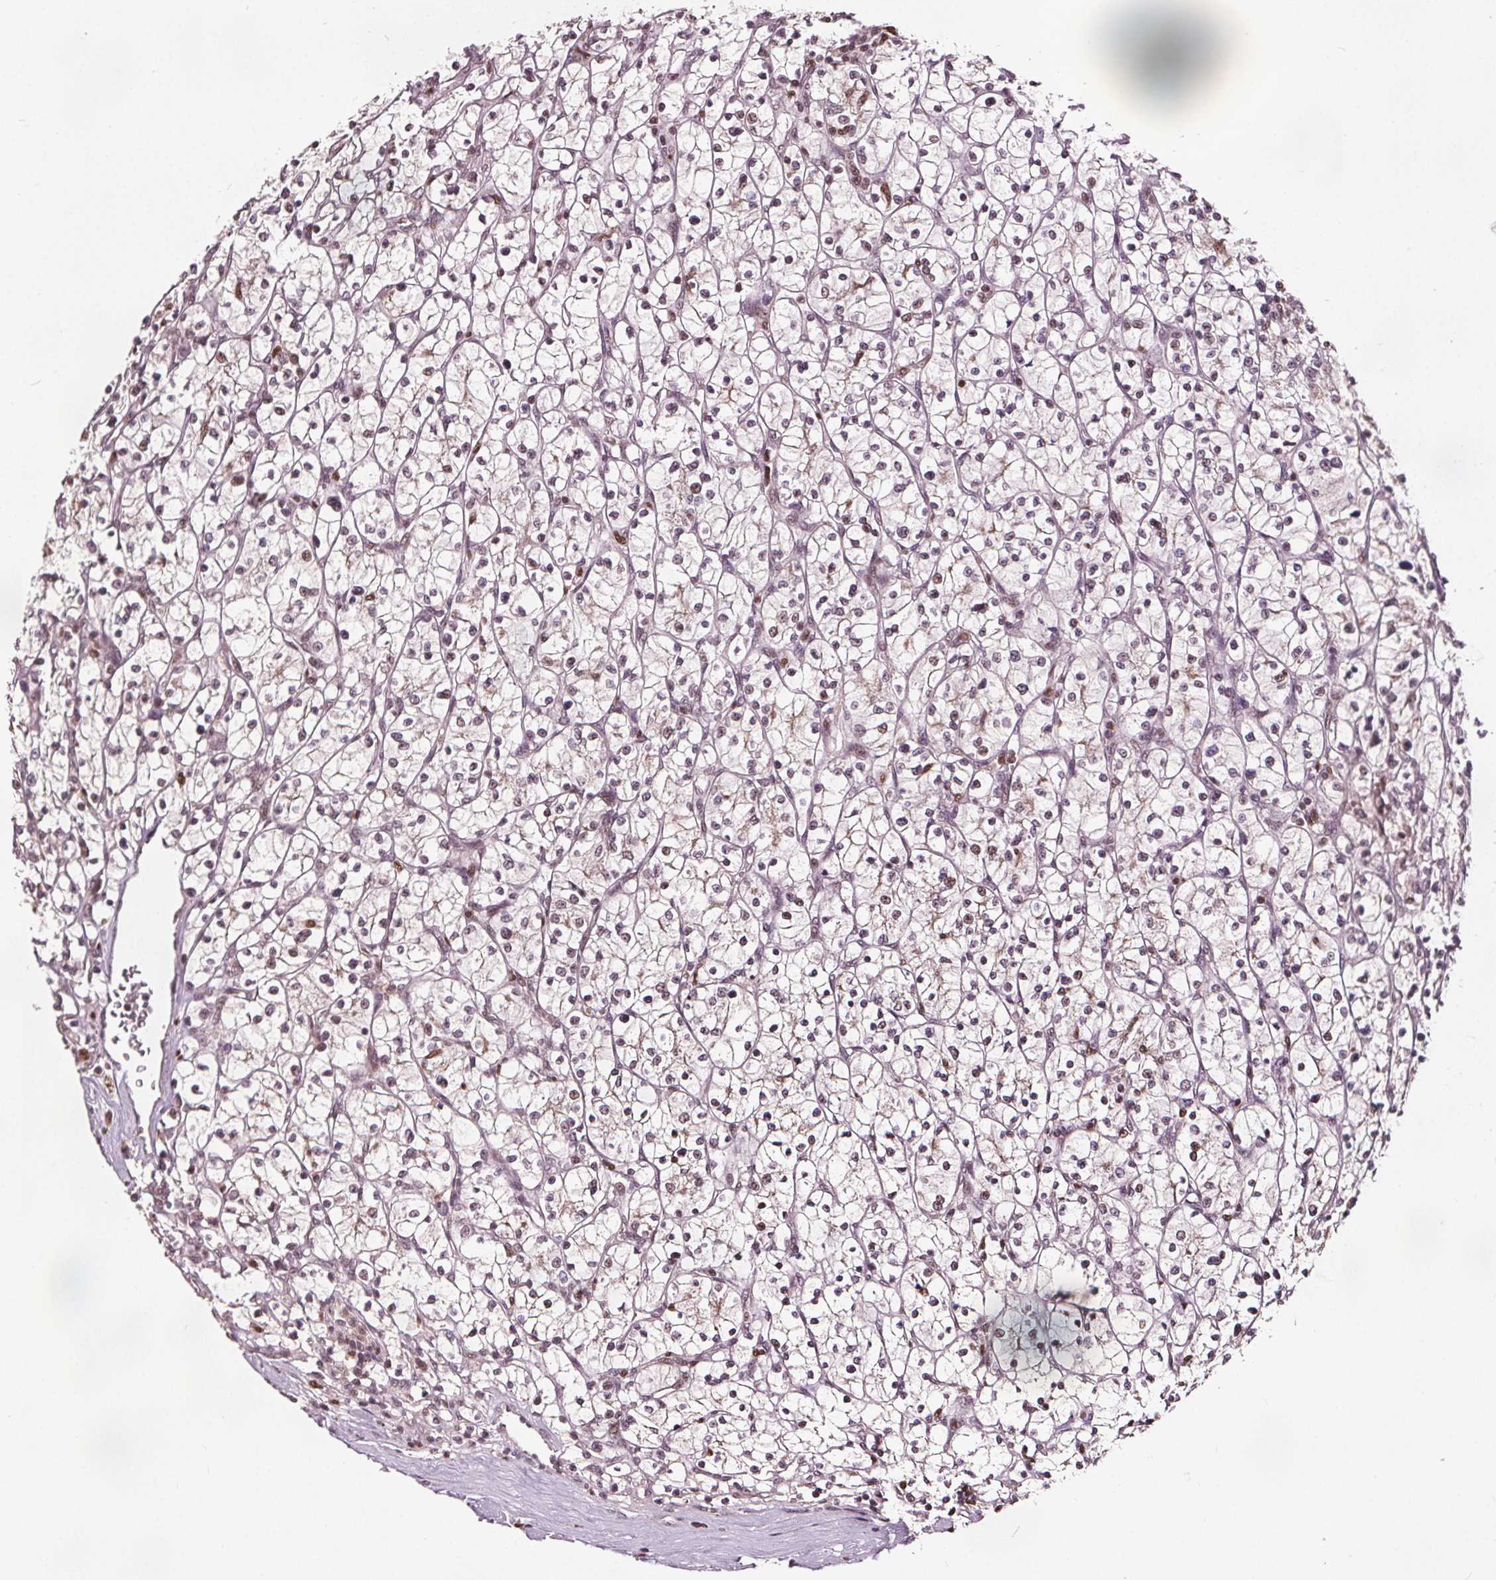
{"staining": {"intensity": "weak", "quantity": "25%-75%", "location": "nuclear"}, "tissue": "renal cancer", "cell_type": "Tumor cells", "image_type": "cancer", "snomed": [{"axis": "morphology", "description": "Adenocarcinoma, NOS"}, {"axis": "topography", "description": "Kidney"}], "caption": "This photomicrograph reveals IHC staining of renal adenocarcinoma, with low weak nuclear staining in approximately 25%-75% of tumor cells.", "gene": "DDX11", "patient": {"sex": "female", "age": 64}}